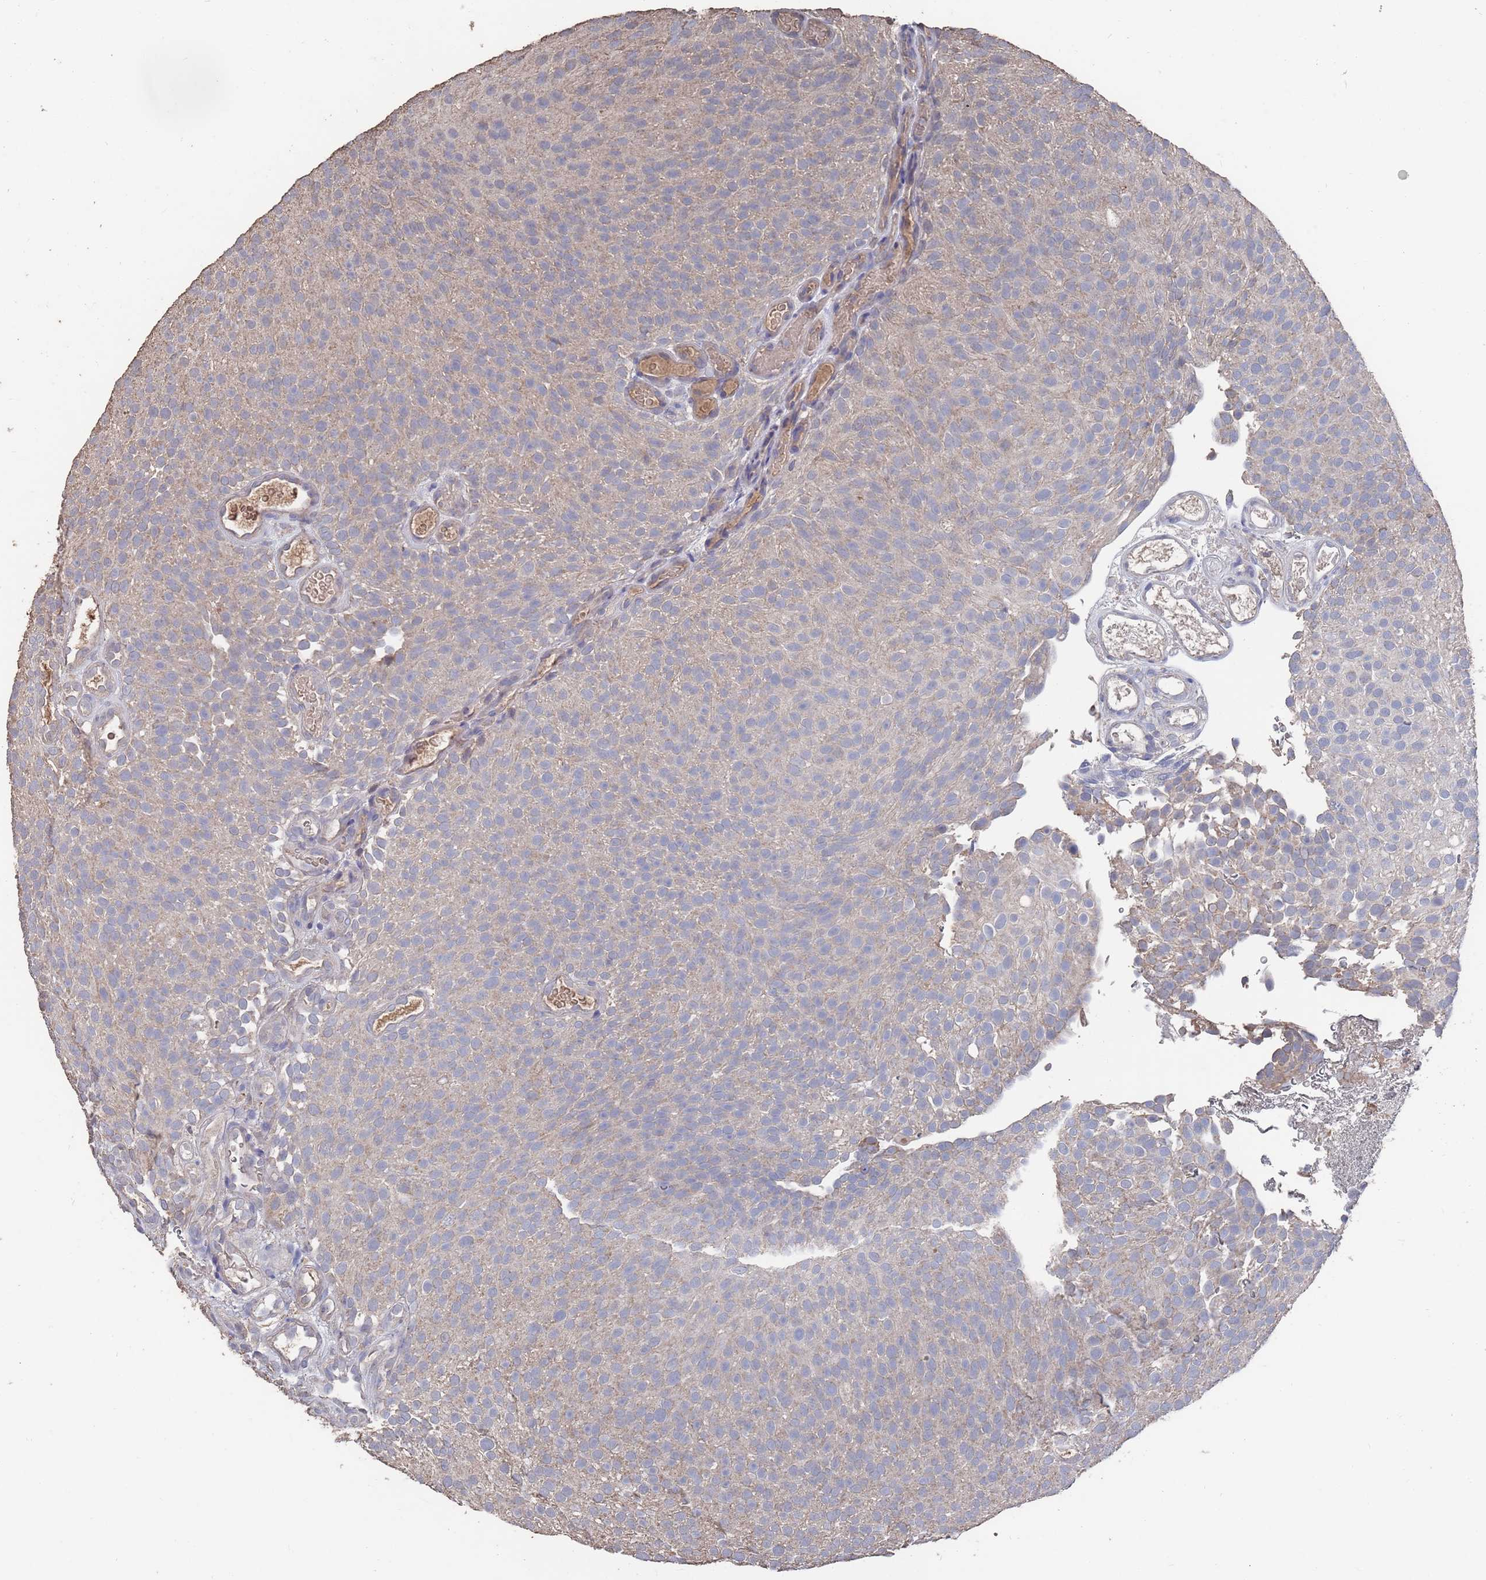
{"staining": {"intensity": "negative", "quantity": "none", "location": "none"}, "tissue": "urothelial cancer", "cell_type": "Tumor cells", "image_type": "cancer", "snomed": [{"axis": "morphology", "description": "Urothelial carcinoma, Low grade"}, {"axis": "topography", "description": "Urinary bladder"}], "caption": "This is an IHC histopathology image of urothelial cancer. There is no expression in tumor cells.", "gene": "BTBD18", "patient": {"sex": "male", "age": 78}}